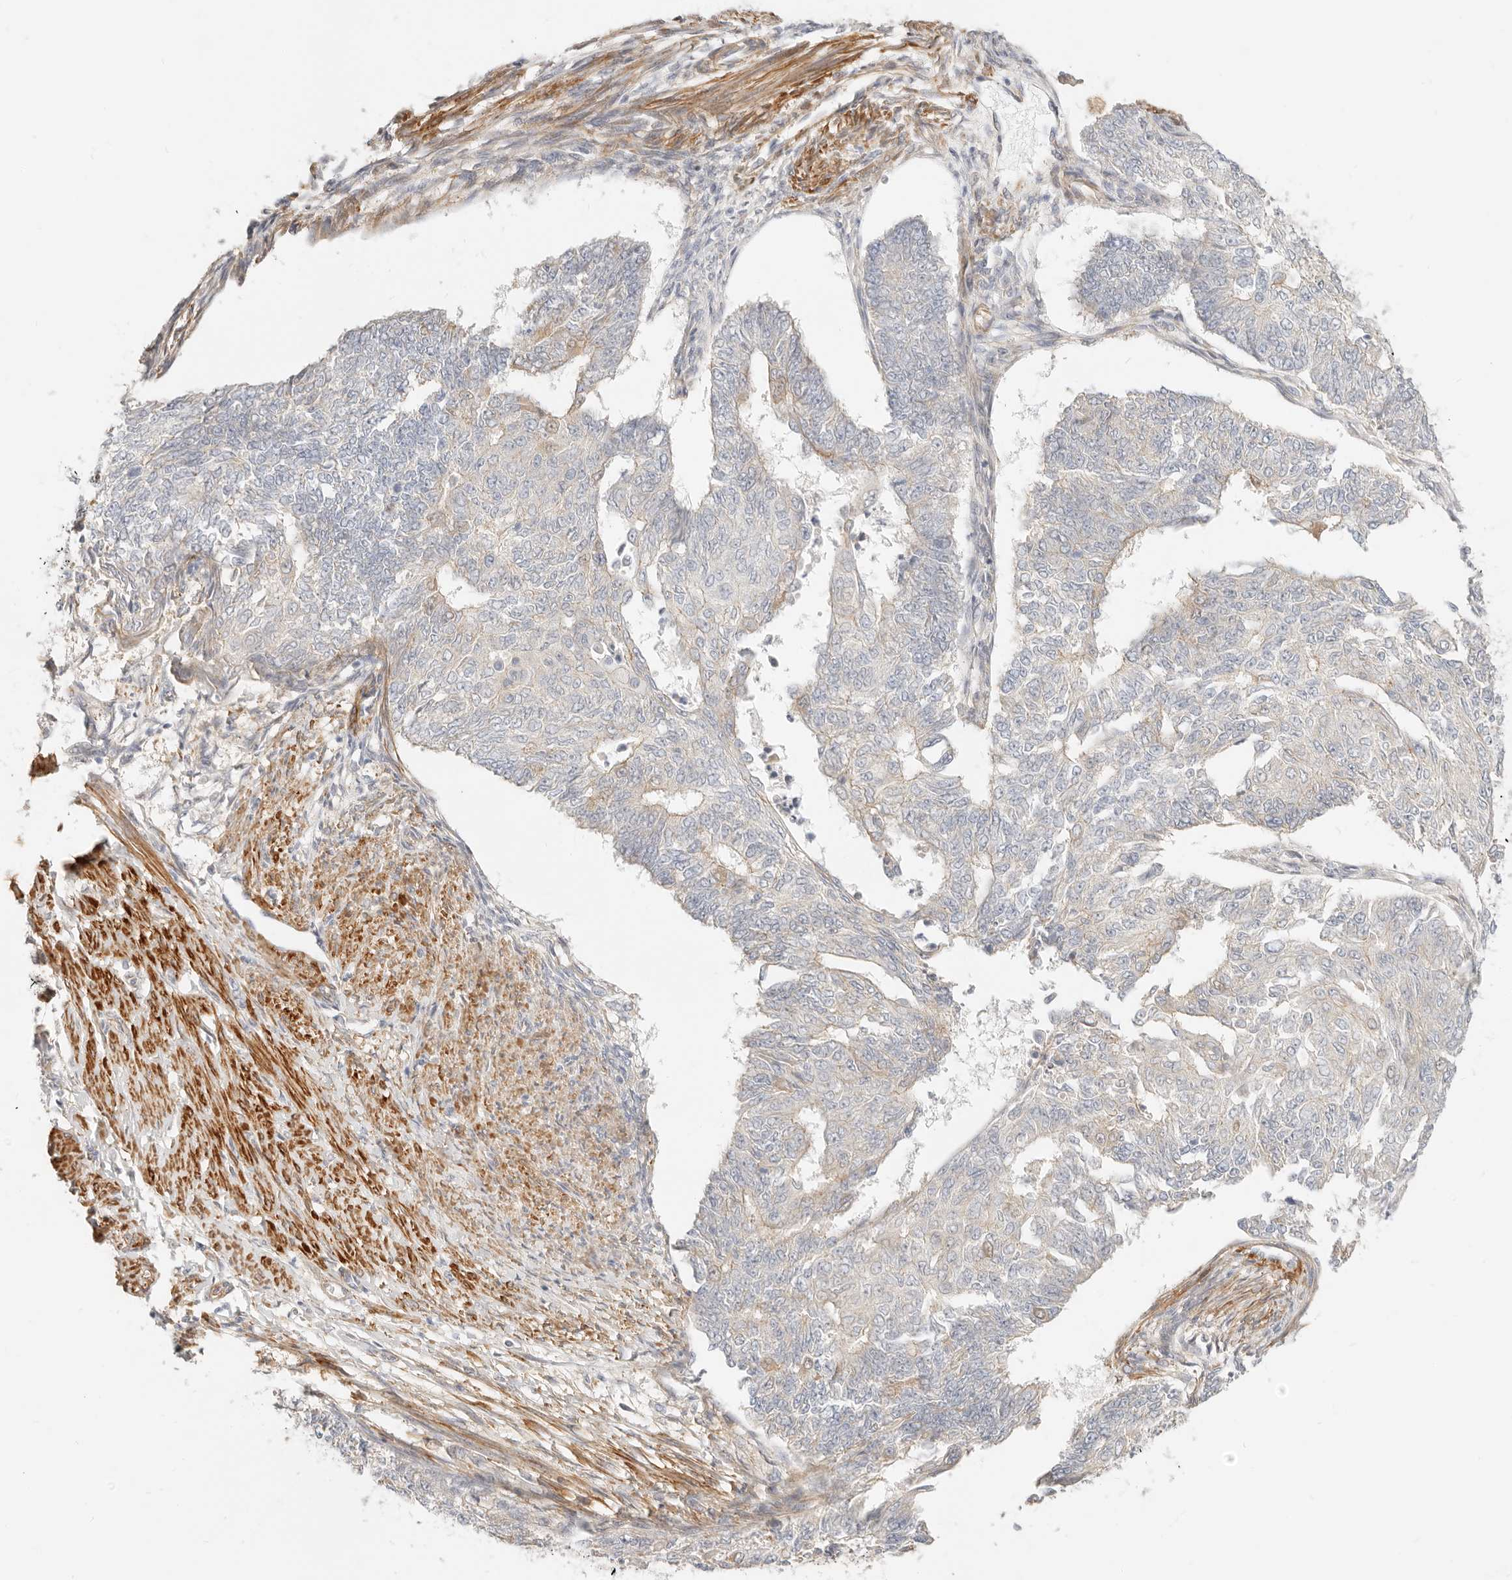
{"staining": {"intensity": "weak", "quantity": "<25%", "location": "cytoplasmic/membranous"}, "tissue": "endometrial cancer", "cell_type": "Tumor cells", "image_type": "cancer", "snomed": [{"axis": "morphology", "description": "Adenocarcinoma, NOS"}, {"axis": "topography", "description": "Endometrium"}], "caption": "A photomicrograph of human endometrial adenocarcinoma is negative for staining in tumor cells.", "gene": "UBXN10", "patient": {"sex": "female", "age": 32}}